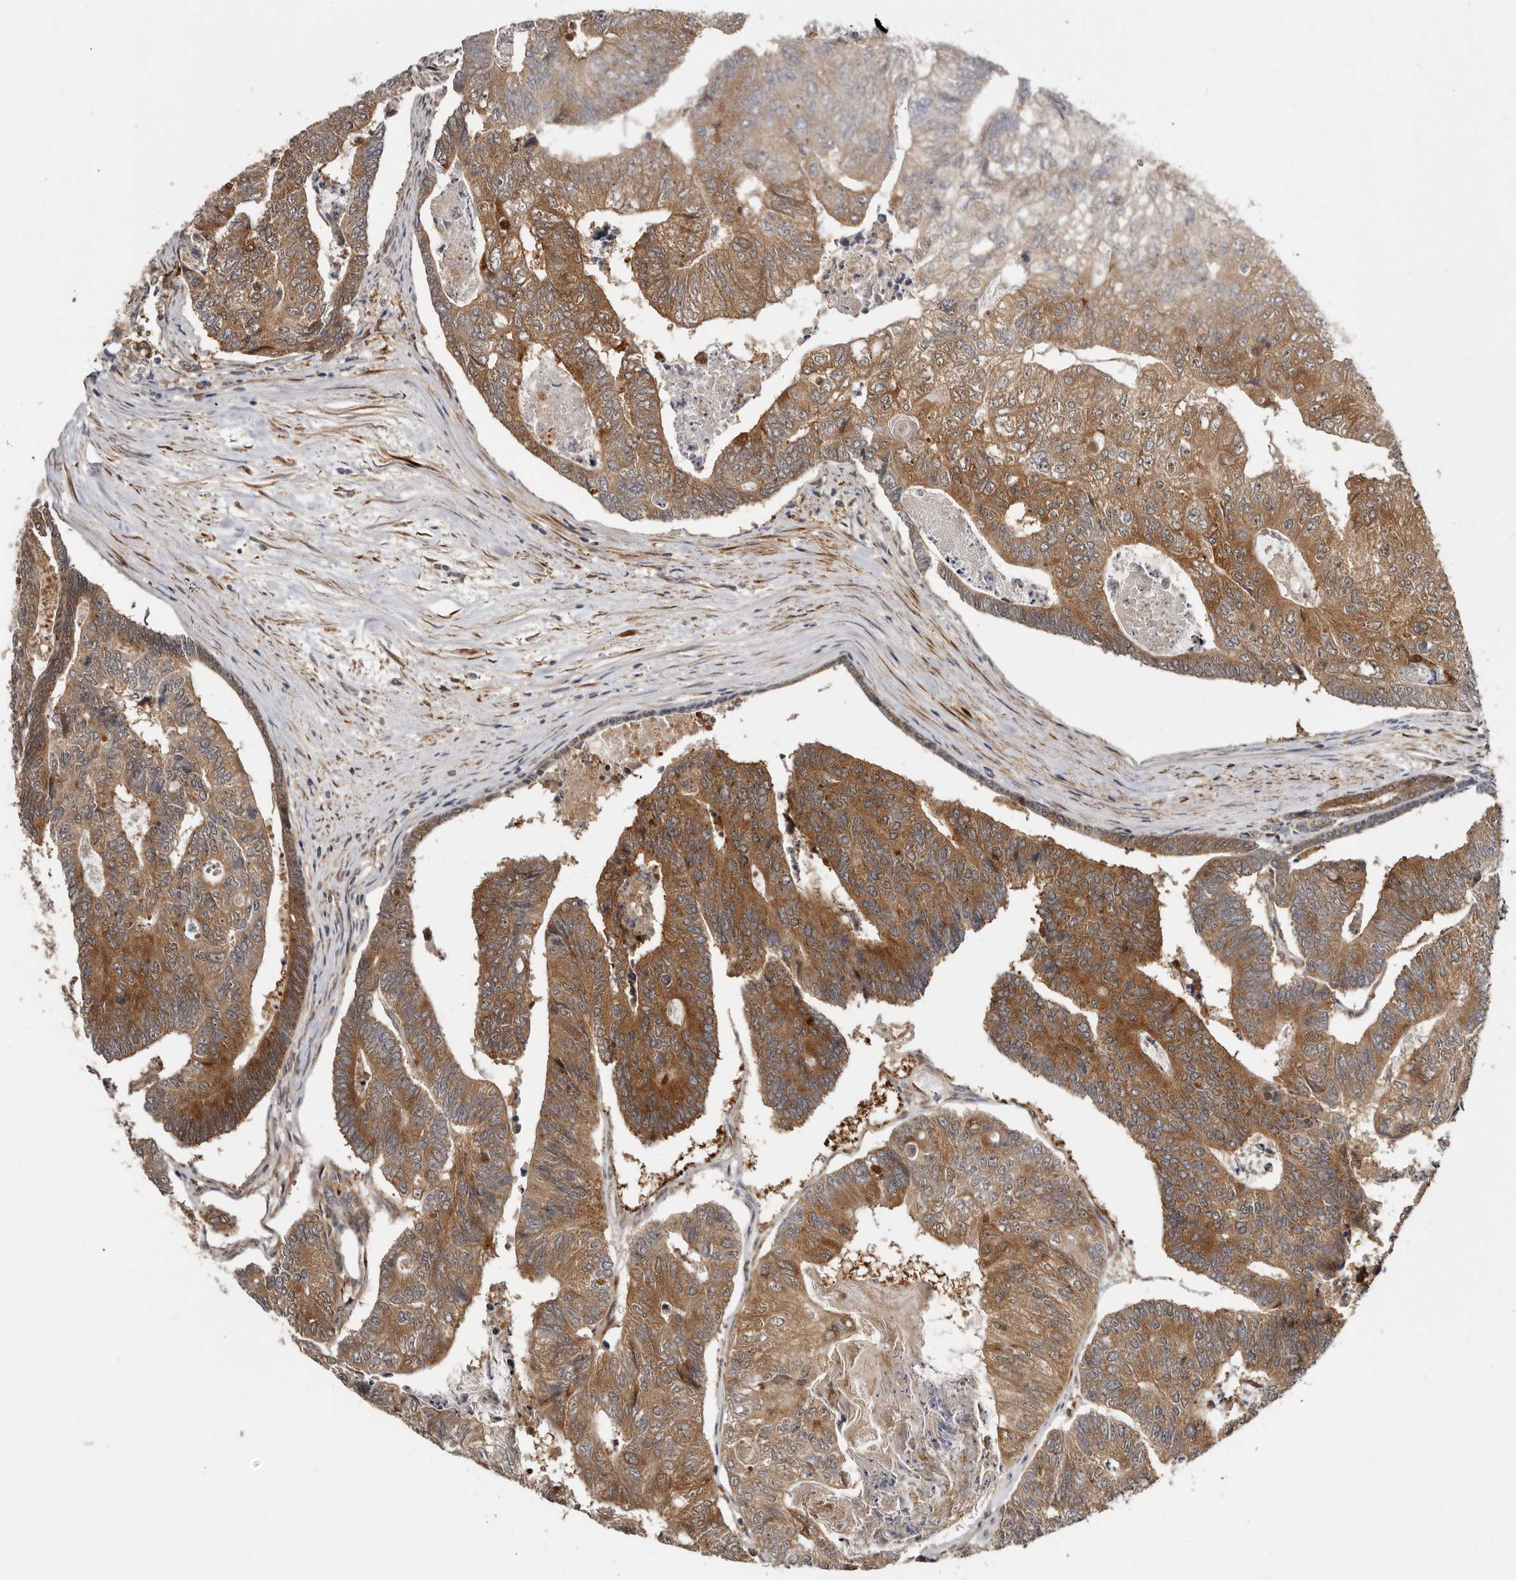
{"staining": {"intensity": "moderate", "quantity": ">75%", "location": "cytoplasmic/membranous"}, "tissue": "colorectal cancer", "cell_type": "Tumor cells", "image_type": "cancer", "snomed": [{"axis": "morphology", "description": "Adenocarcinoma, NOS"}, {"axis": "topography", "description": "Colon"}], "caption": "Tumor cells reveal medium levels of moderate cytoplasmic/membranous expression in approximately >75% of cells in colorectal adenocarcinoma.", "gene": "SBDS", "patient": {"sex": "female", "age": 67}}